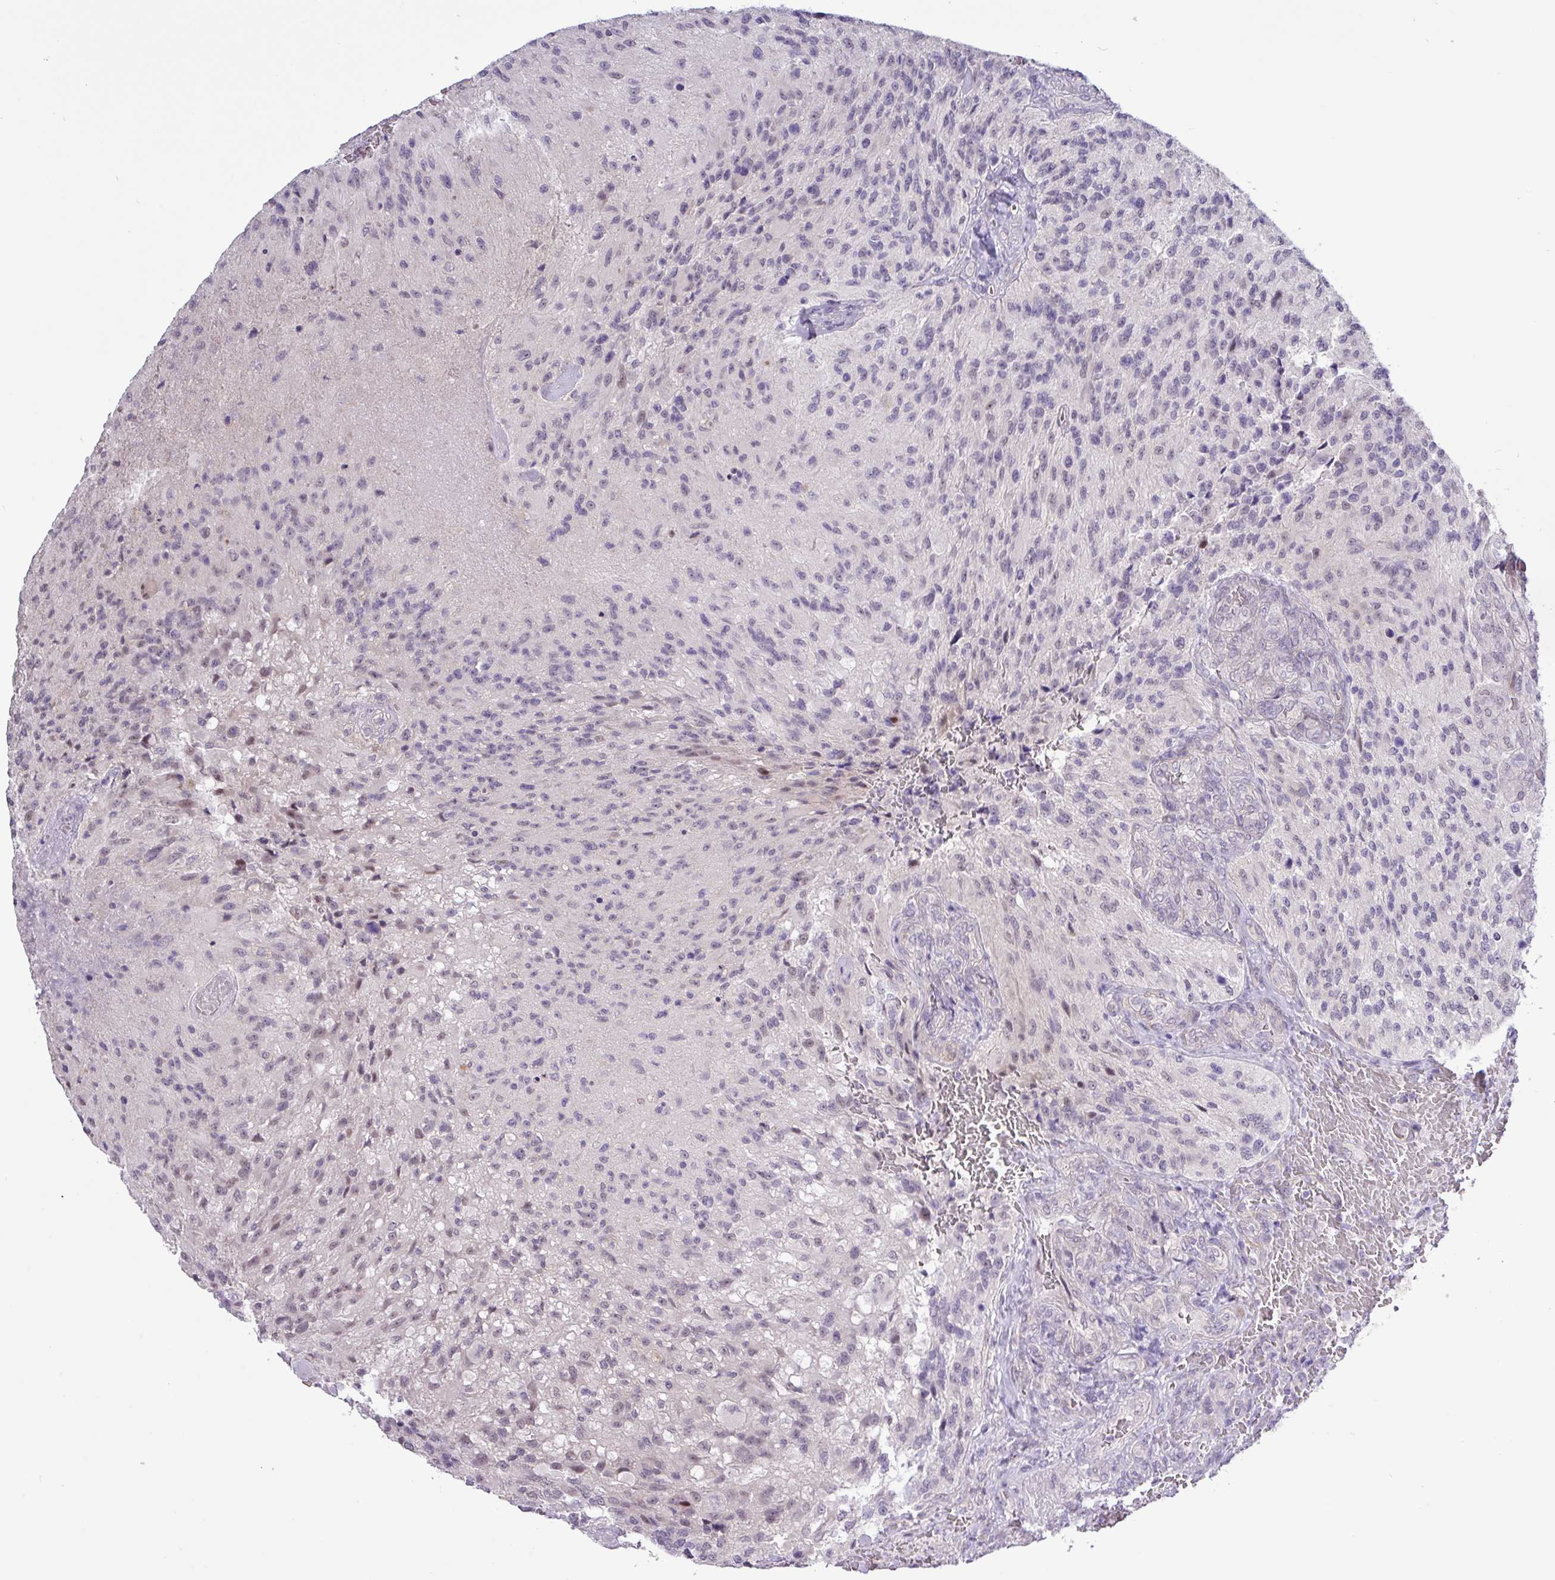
{"staining": {"intensity": "weak", "quantity": "<25%", "location": "nuclear"}, "tissue": "glioma", "cell_type": "Tumor cells", "image_type": "cancer", "snomed": [{"axis": "morphology", "description": "Normal tissue, NOS"}, {"axis": "morphology", "description": "Glioma, malignant, High grade"}, {"axis": "topography", "description": "Cerebral cortex"}], "caption": "The histopathology image reveals no staining of tumor cells in glioma. Brightfield microscopy of immunohistochemistry stained with DAB (brown) and hematoxylin (blue), captured at high magnification.", "gene": "RIPPLY1", "patient": {"sex": "male", "age": 56}}